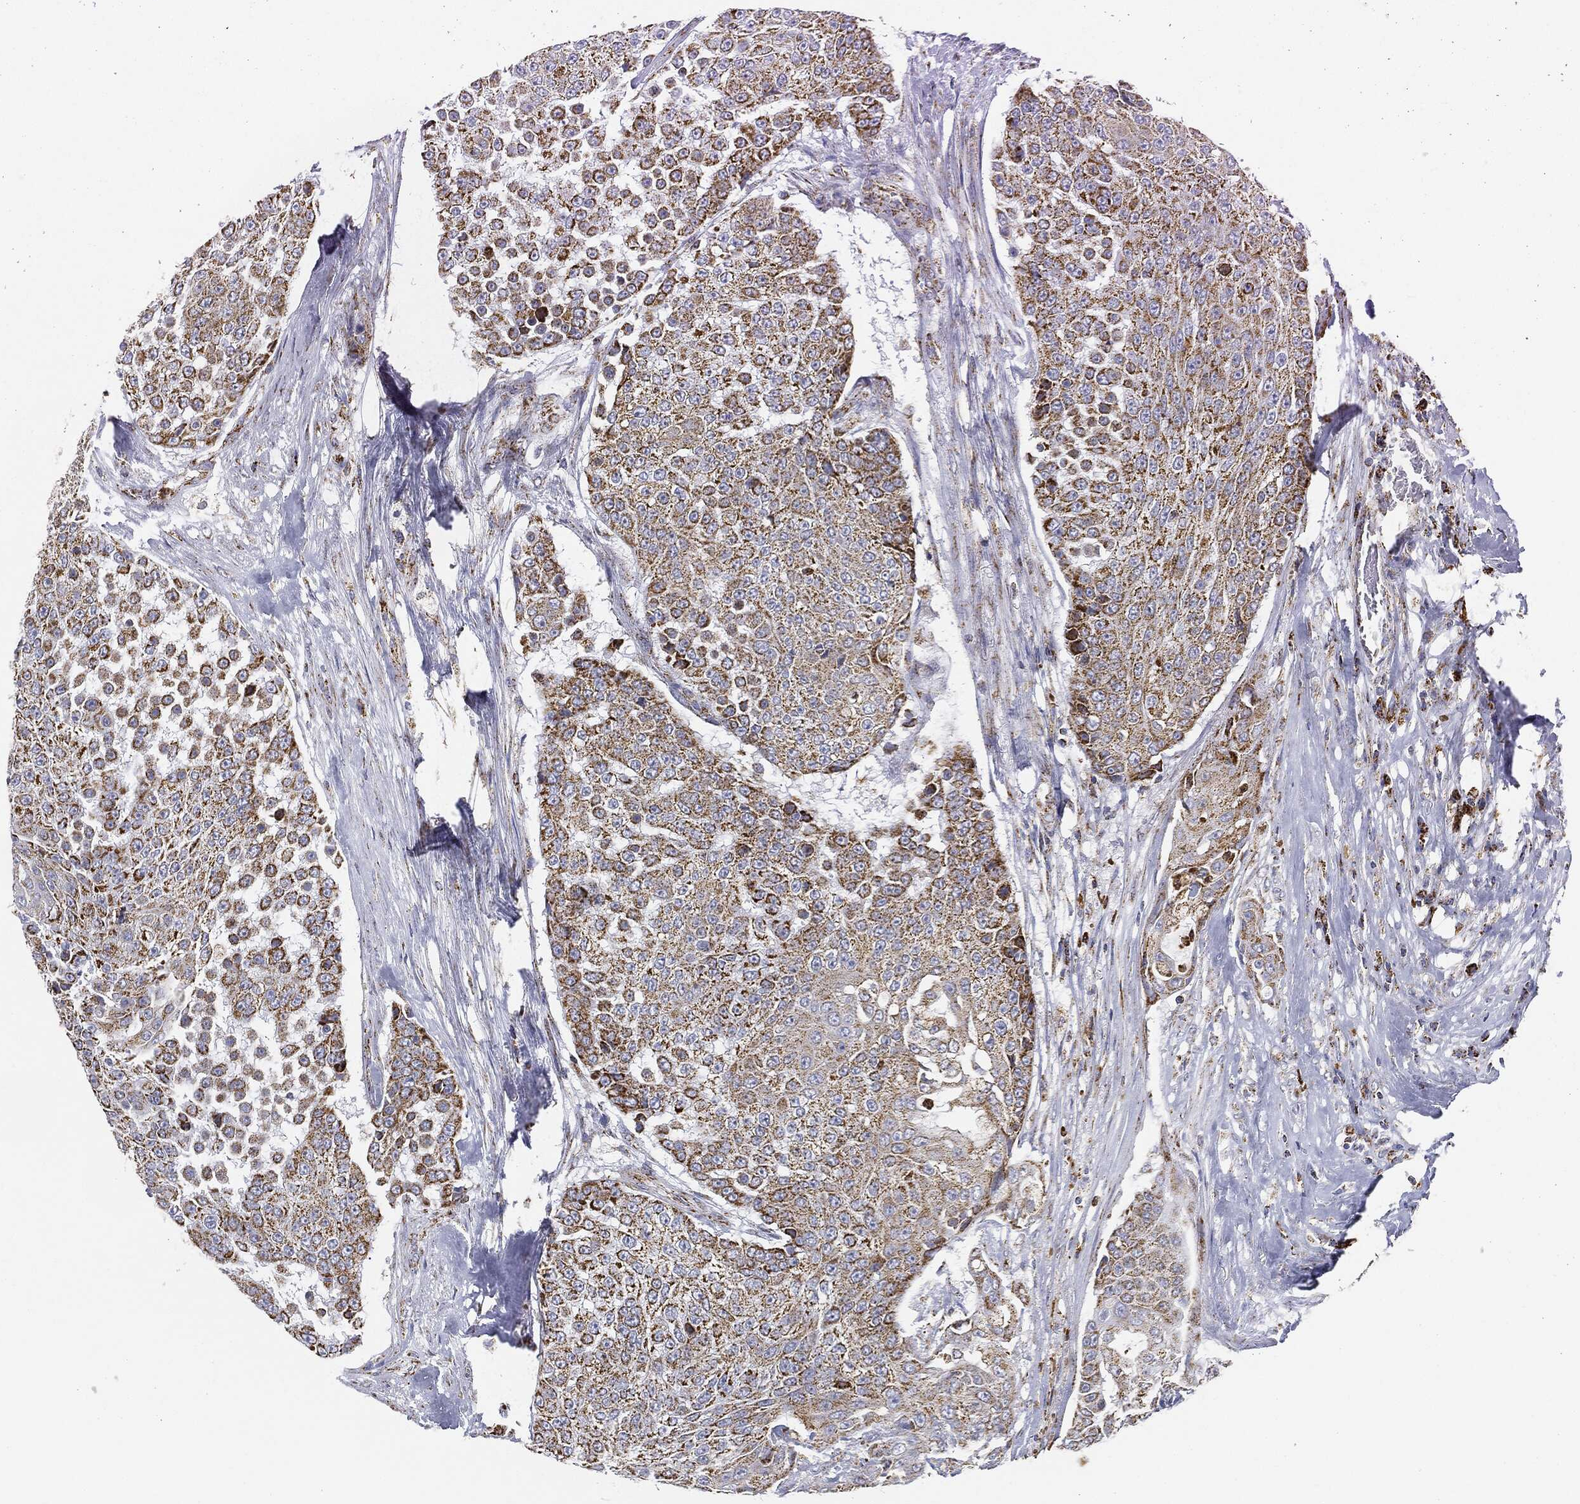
{"staining": {"intensity": "strong", "quantity": ">75%", "location": "cytoplasmic/membranous"}, "tissue": "urothelial cancer", "cell_type": "Tumor cells", "image_type": "cancer", "snomed": [{"axis": "morphology", "description": "Urothelial carcinoma, High grade"}, {"axis": "topography", "description": "Urinary bladder"}], "caption": "Immunohistochemical staining of human urothelial cancer shows high levels of strong cytoplasmic/membranous protein positivity in approximately >75% of tumor cells. (Stains: DAB (3,3'-diaminobenzidine) in brown, nuclei in blue, Microscopy: brightfield microscopy at high magnification).", "gene": "CAPN15", "patient": {"sex": "female", "age": 63}}